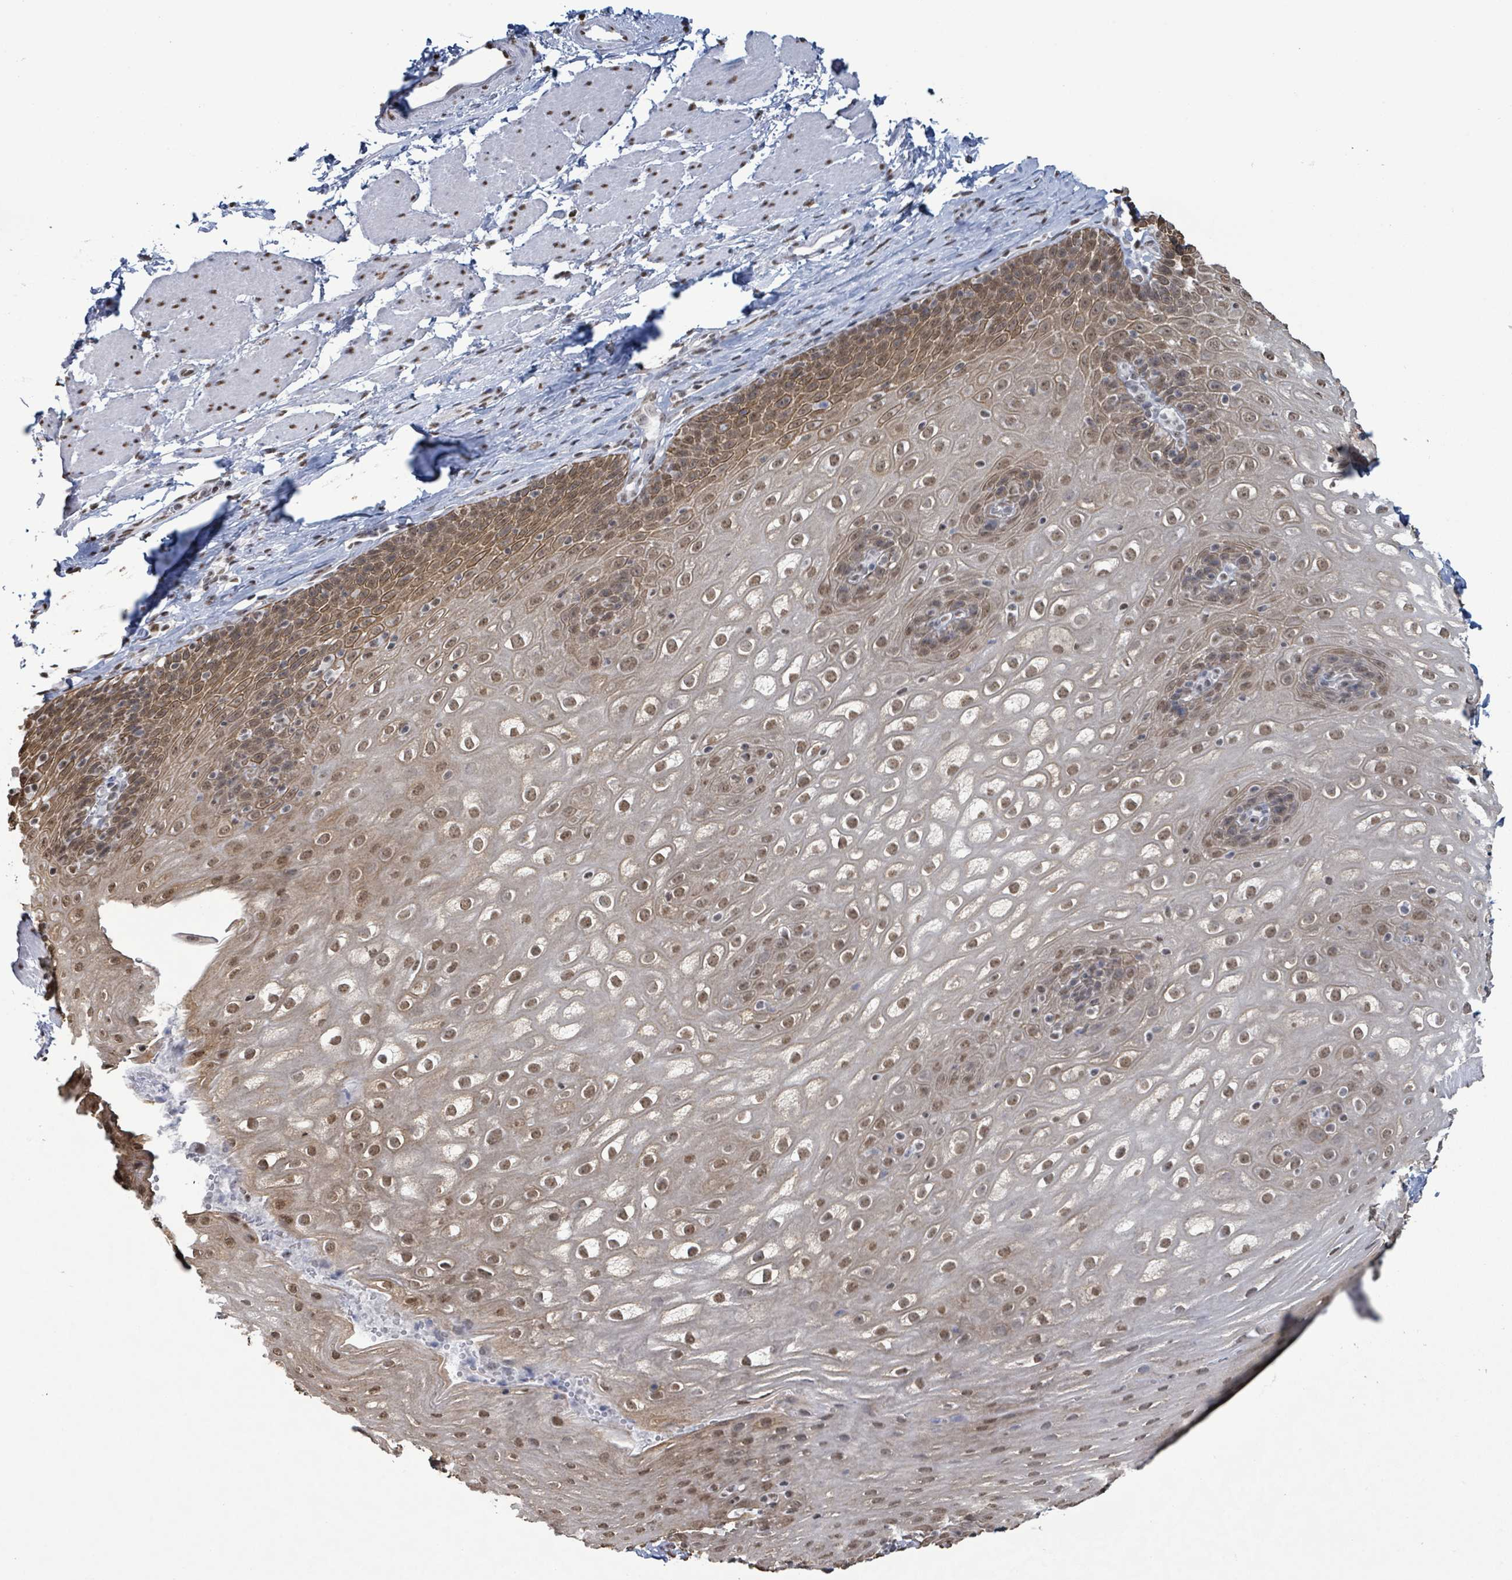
{"staining": {"intensity": "moderate", "quantity": ">75%", "location": "cytoplasmic/membranous,nuclear"}, "tissue": "esophagus", "cell_type": "Squamous epithelial cells", "image_type": "normal", "snomed": [{"axis": "morphology", "description": "Normal tissue, NOS"}, {"axis": "topography", "description": "Esophagus"}], "caption": "Protein staining exhibits moderate cytoplasmic/membranous,nuclear staining in about >75% of squamous epithelial cells in normal esophagus. The staining was performed using DAB (3,3'-diaminobenzidine), with brown indicating positive protein expression. Nuclei are stained blue with hematoxylin.", "gene": "SAMD14", "patient": {"sex": "female", "age": 61}}